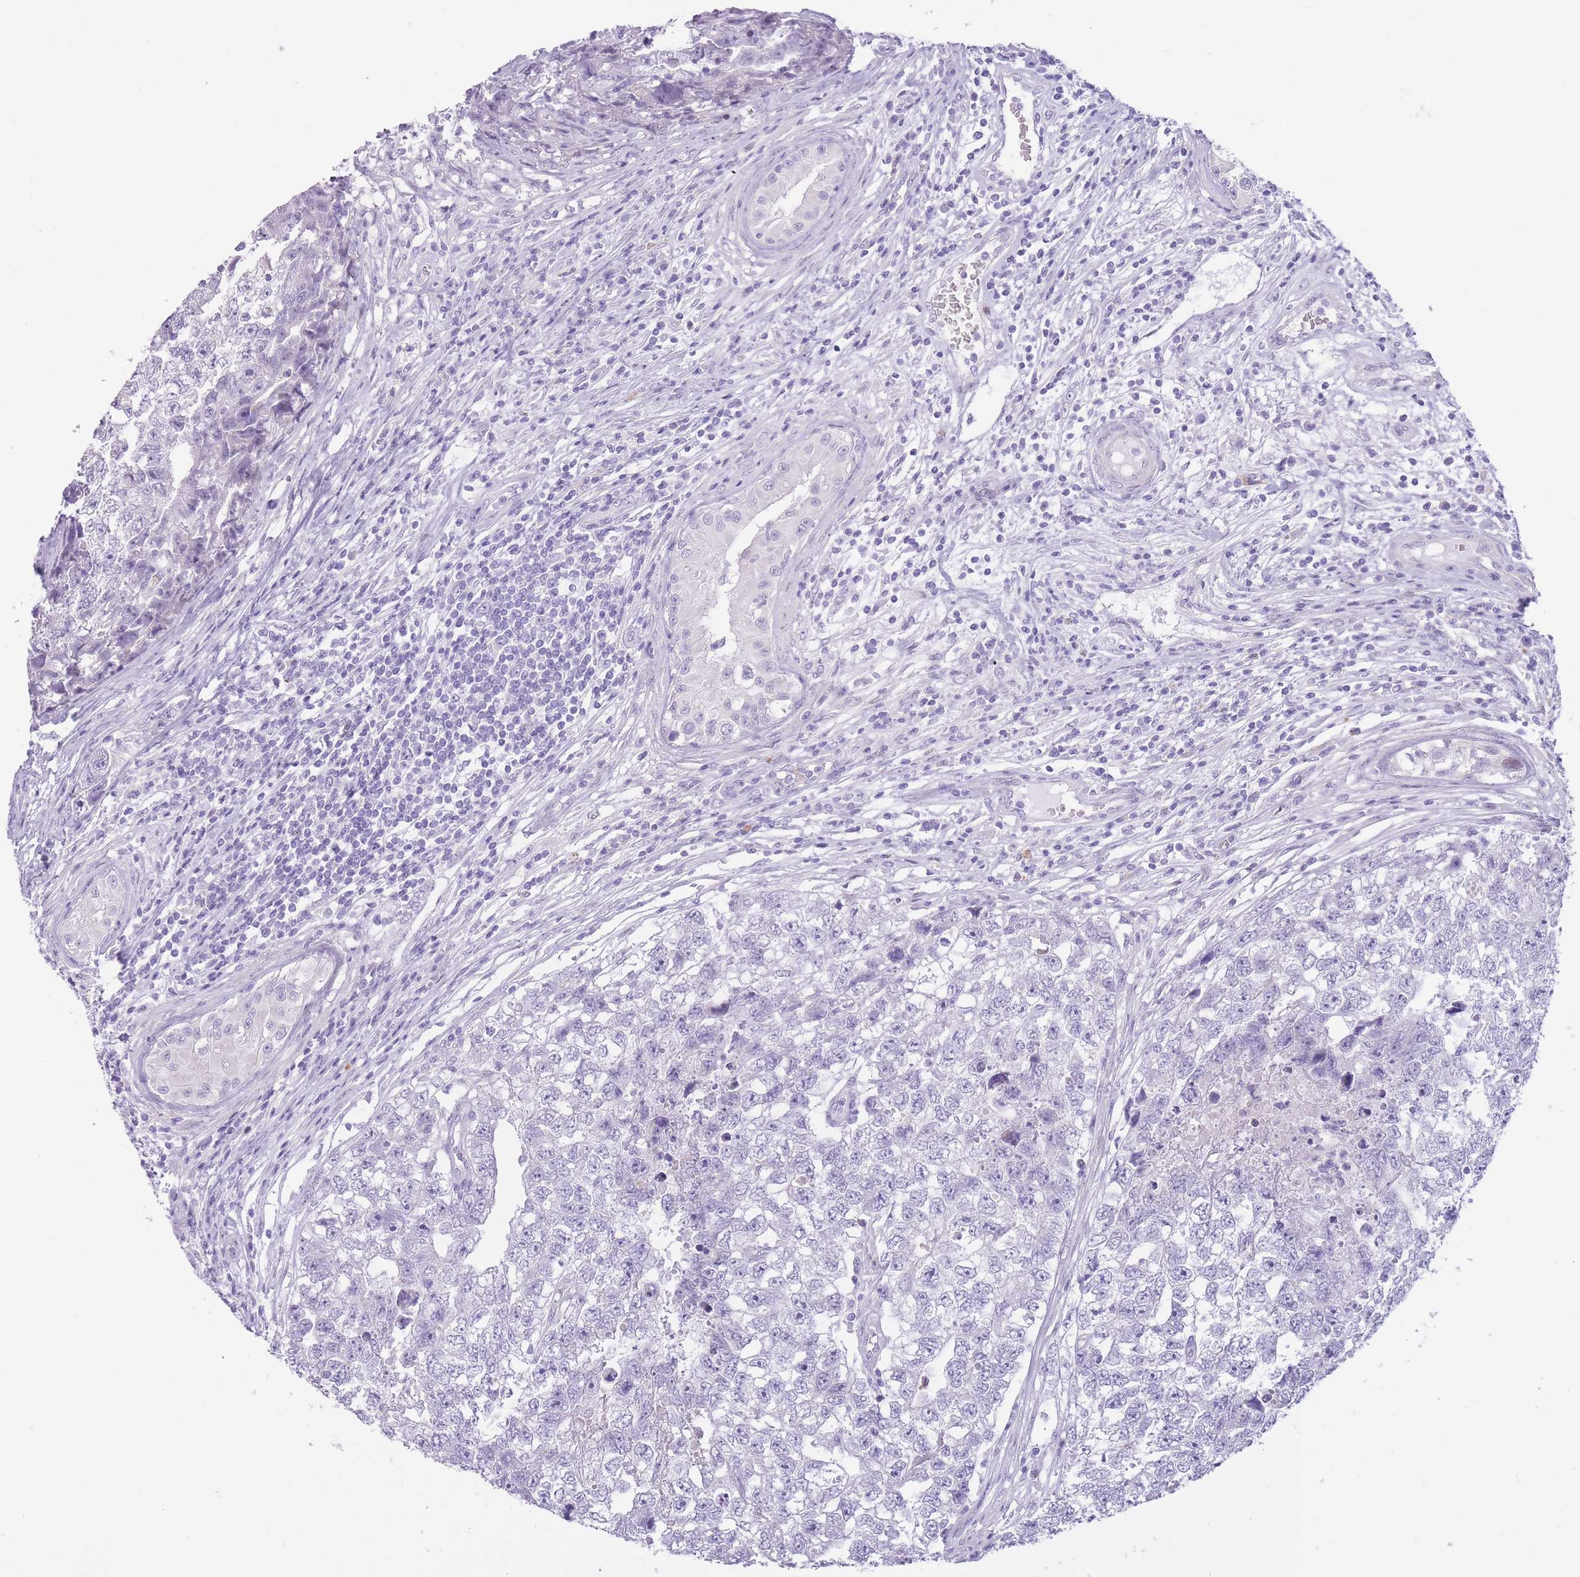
{"staining": {"intensity": "negative", "quantity": "none", "location": "none"}, "tissue": "testis cancer", "cell_type": "Tumor cells", "image_type": "cancer", "snomed": [{"axis": "morphology", "description": "Carcinoma, Embryonal, NOS"}, {"axis": "topography", "description": "Testis"}], "caption": "IHC micrograph of neoplastic tissue: testis cancer stained with DAB exhibits no significant protein staining in tumor cells.", "gene": "WDR70", "patient": {"sex": "male", "age": 22}}